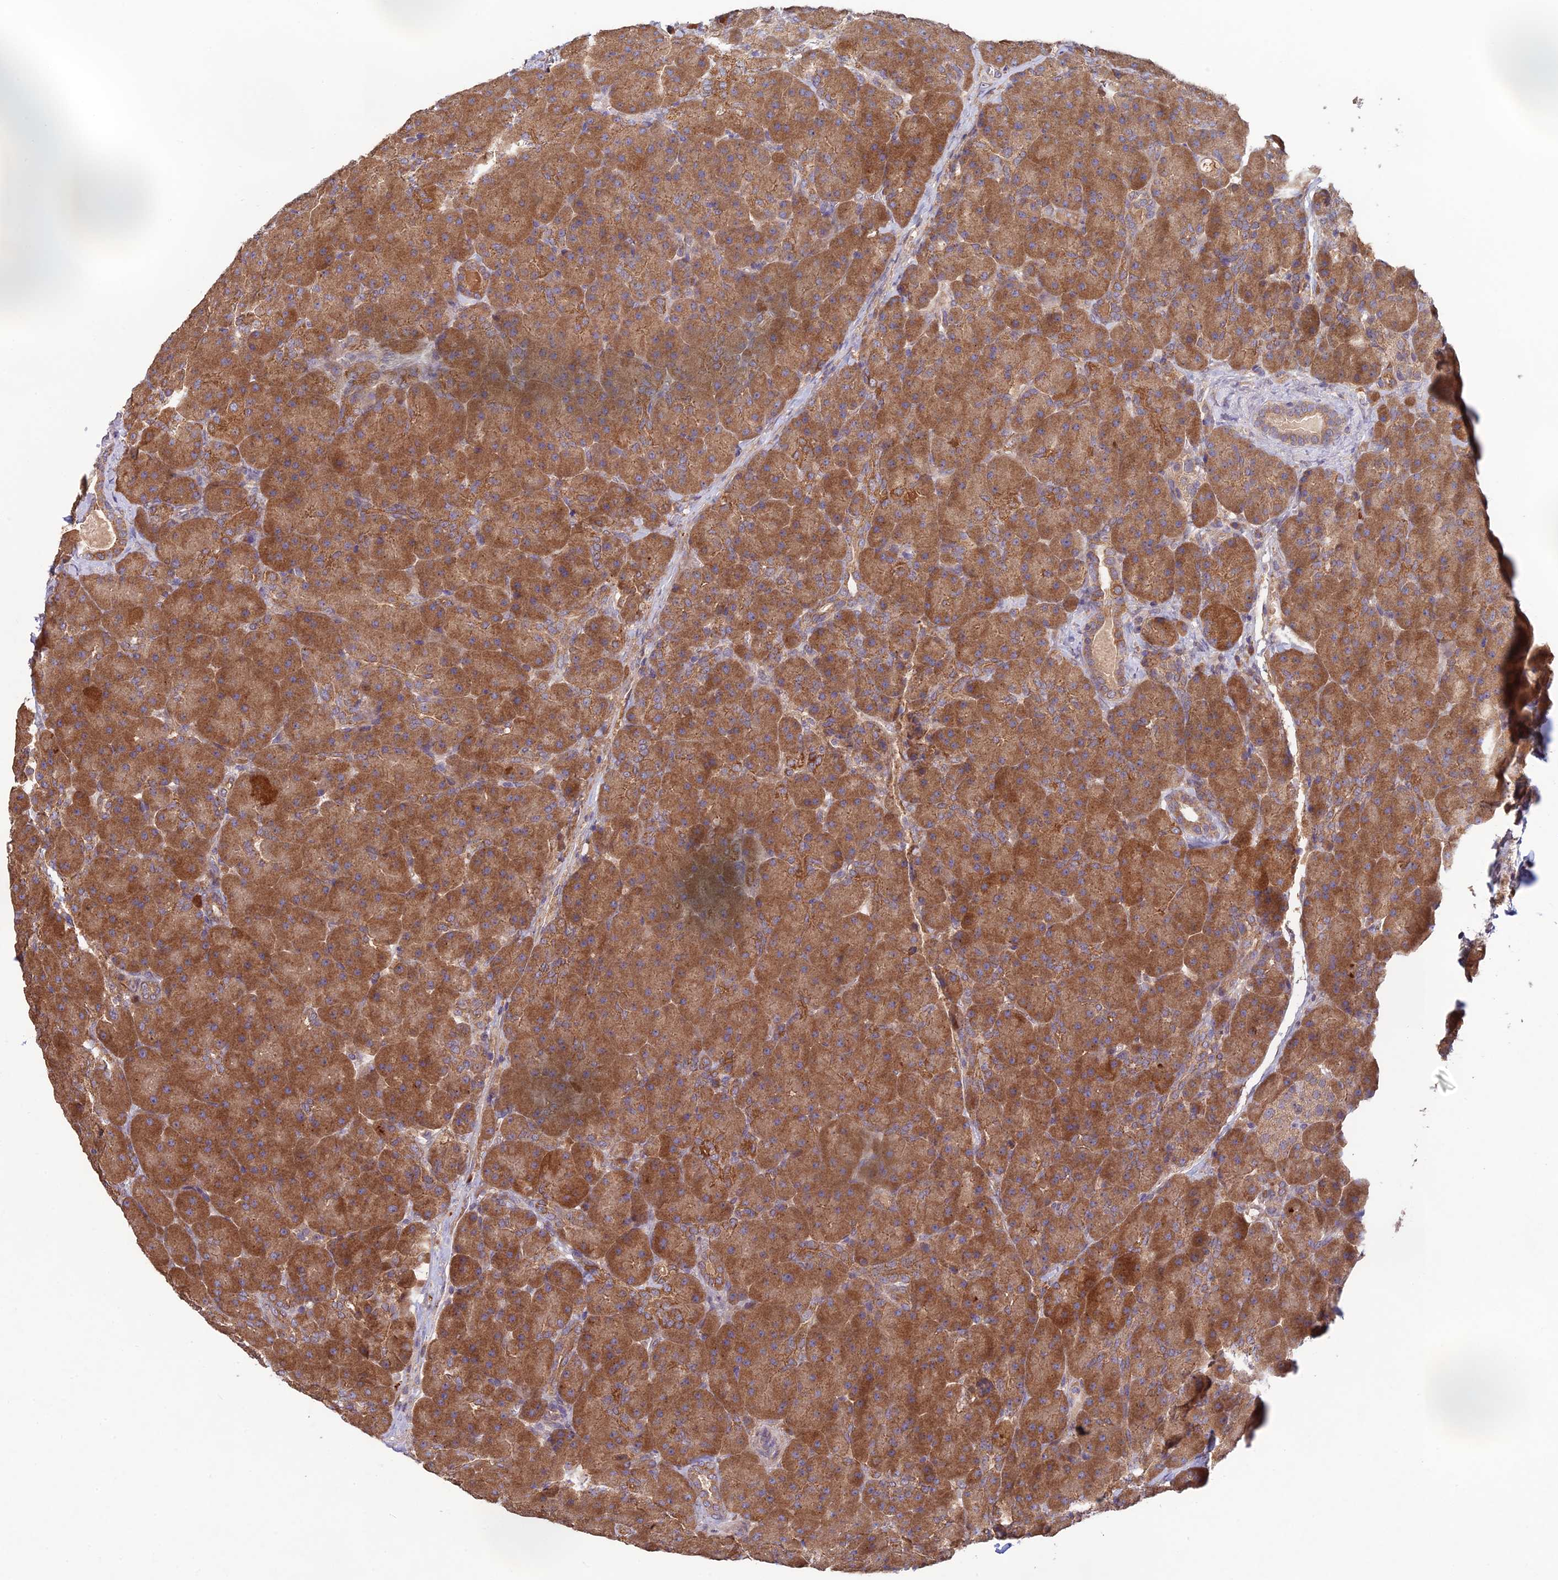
{"staining": {"intensity": "moderate", "quantity": ">75%", "location": "cytoplasmic/membranous"}, "tissue": "pancreas", "cell_type": "Exocrine glandular cells", "image_type": "normal", "snomed": [{"axis": "morphology", "description": "Normal tissue, NOS"}, {"axis": "topography", "description": "Pancreas"}], "caption": "Protein positivity by IHC displays moderate cytoplasmic/membranous positivity in about >75% of exocrine glandular cells in unremarkable pancreas.", "gene": "MRNIP", "patient": {"sex": "male", "age": 66}}